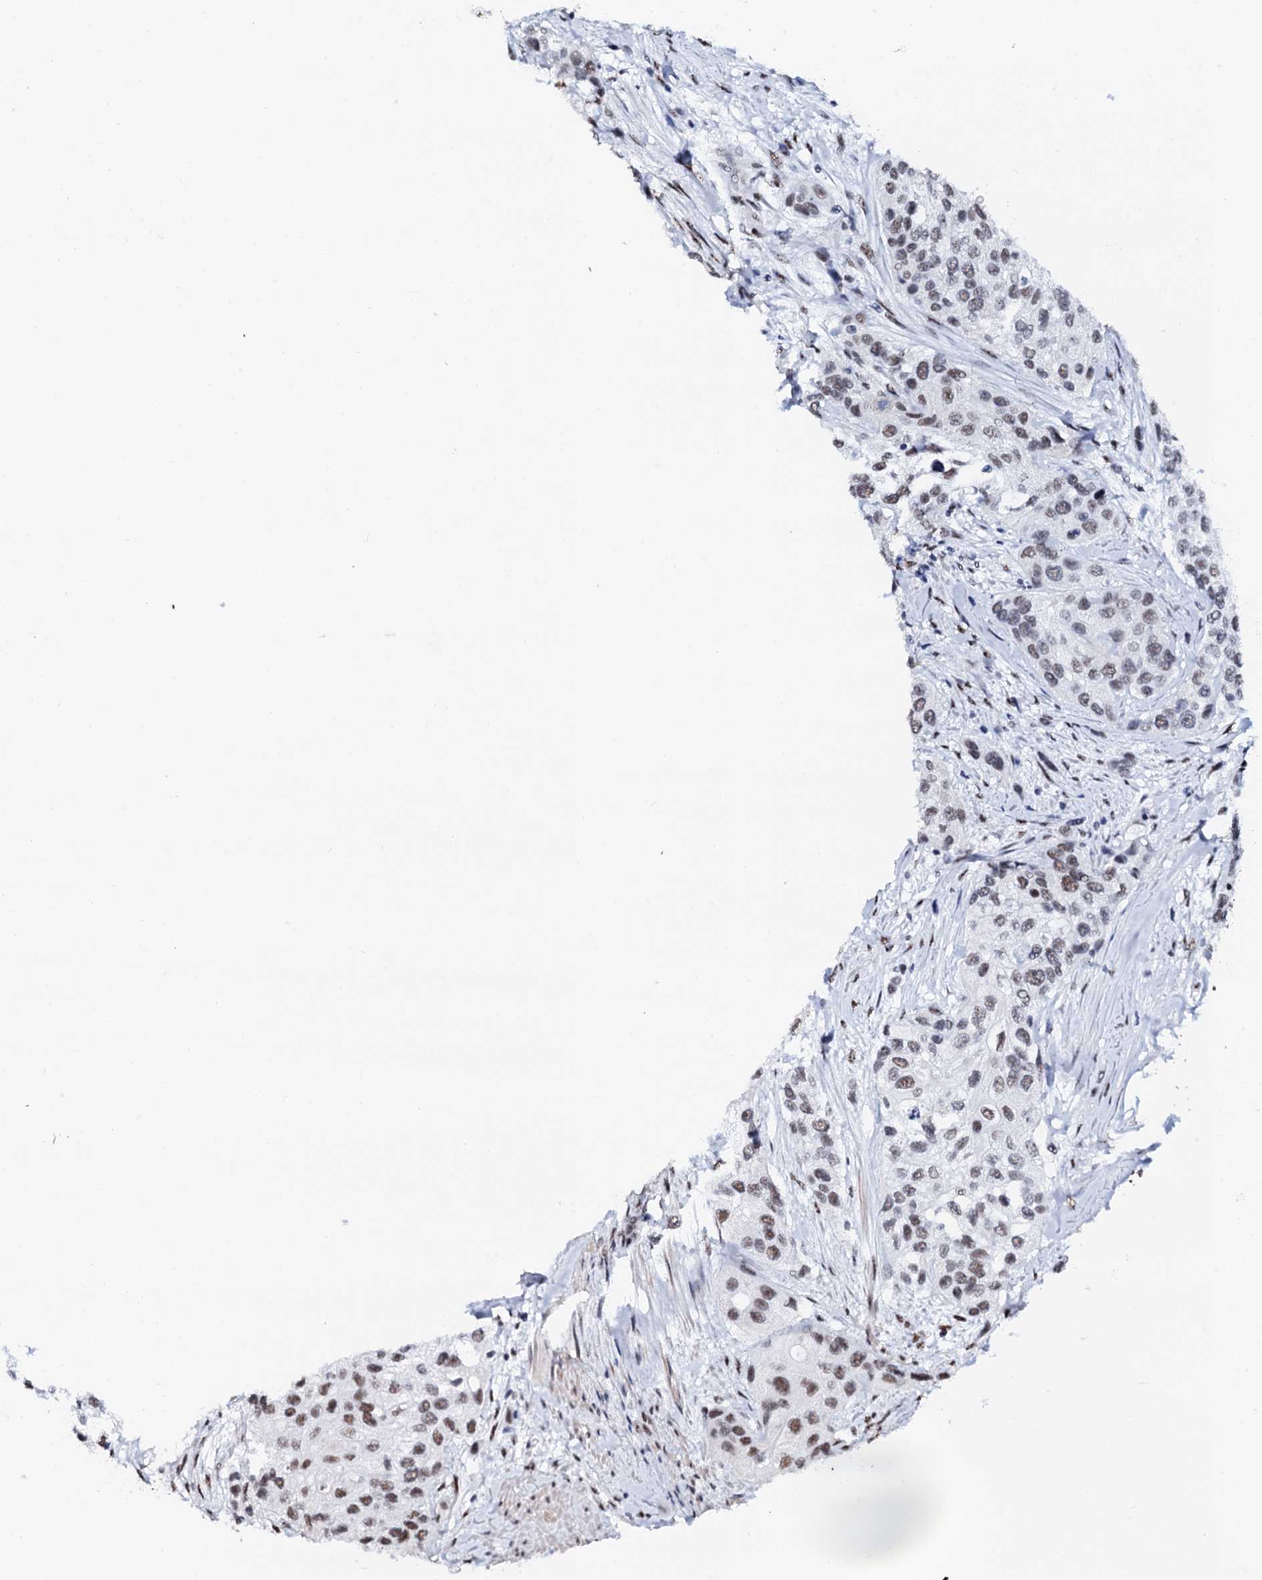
{"staining": {"intensity": "moderate", "quantity": ">75%", "location": "nuclear"}, "tissue": "urothelial cancer", "cell_type": "Tumor cells", "image_type": "cancer", "snomed": [{"axis": "morphology", "description": "Normal tissue, NOS"}, {"axis": "morphology", "description": "Urothelial carcinoma, High grade"}, {"axis": "topography", "description": "Vascular tissue"}, {"axis": "topography", "description": "Urinary bladder"}], "caption": "Moderate nuclear expression is appreciated in about >75% of tumor cells in urothelial cancer. (Brightfield microscopy of DAB IHC at high magnification).", "gene": "NKAPD1", "patient": {"sex": "female", "age": 56}}